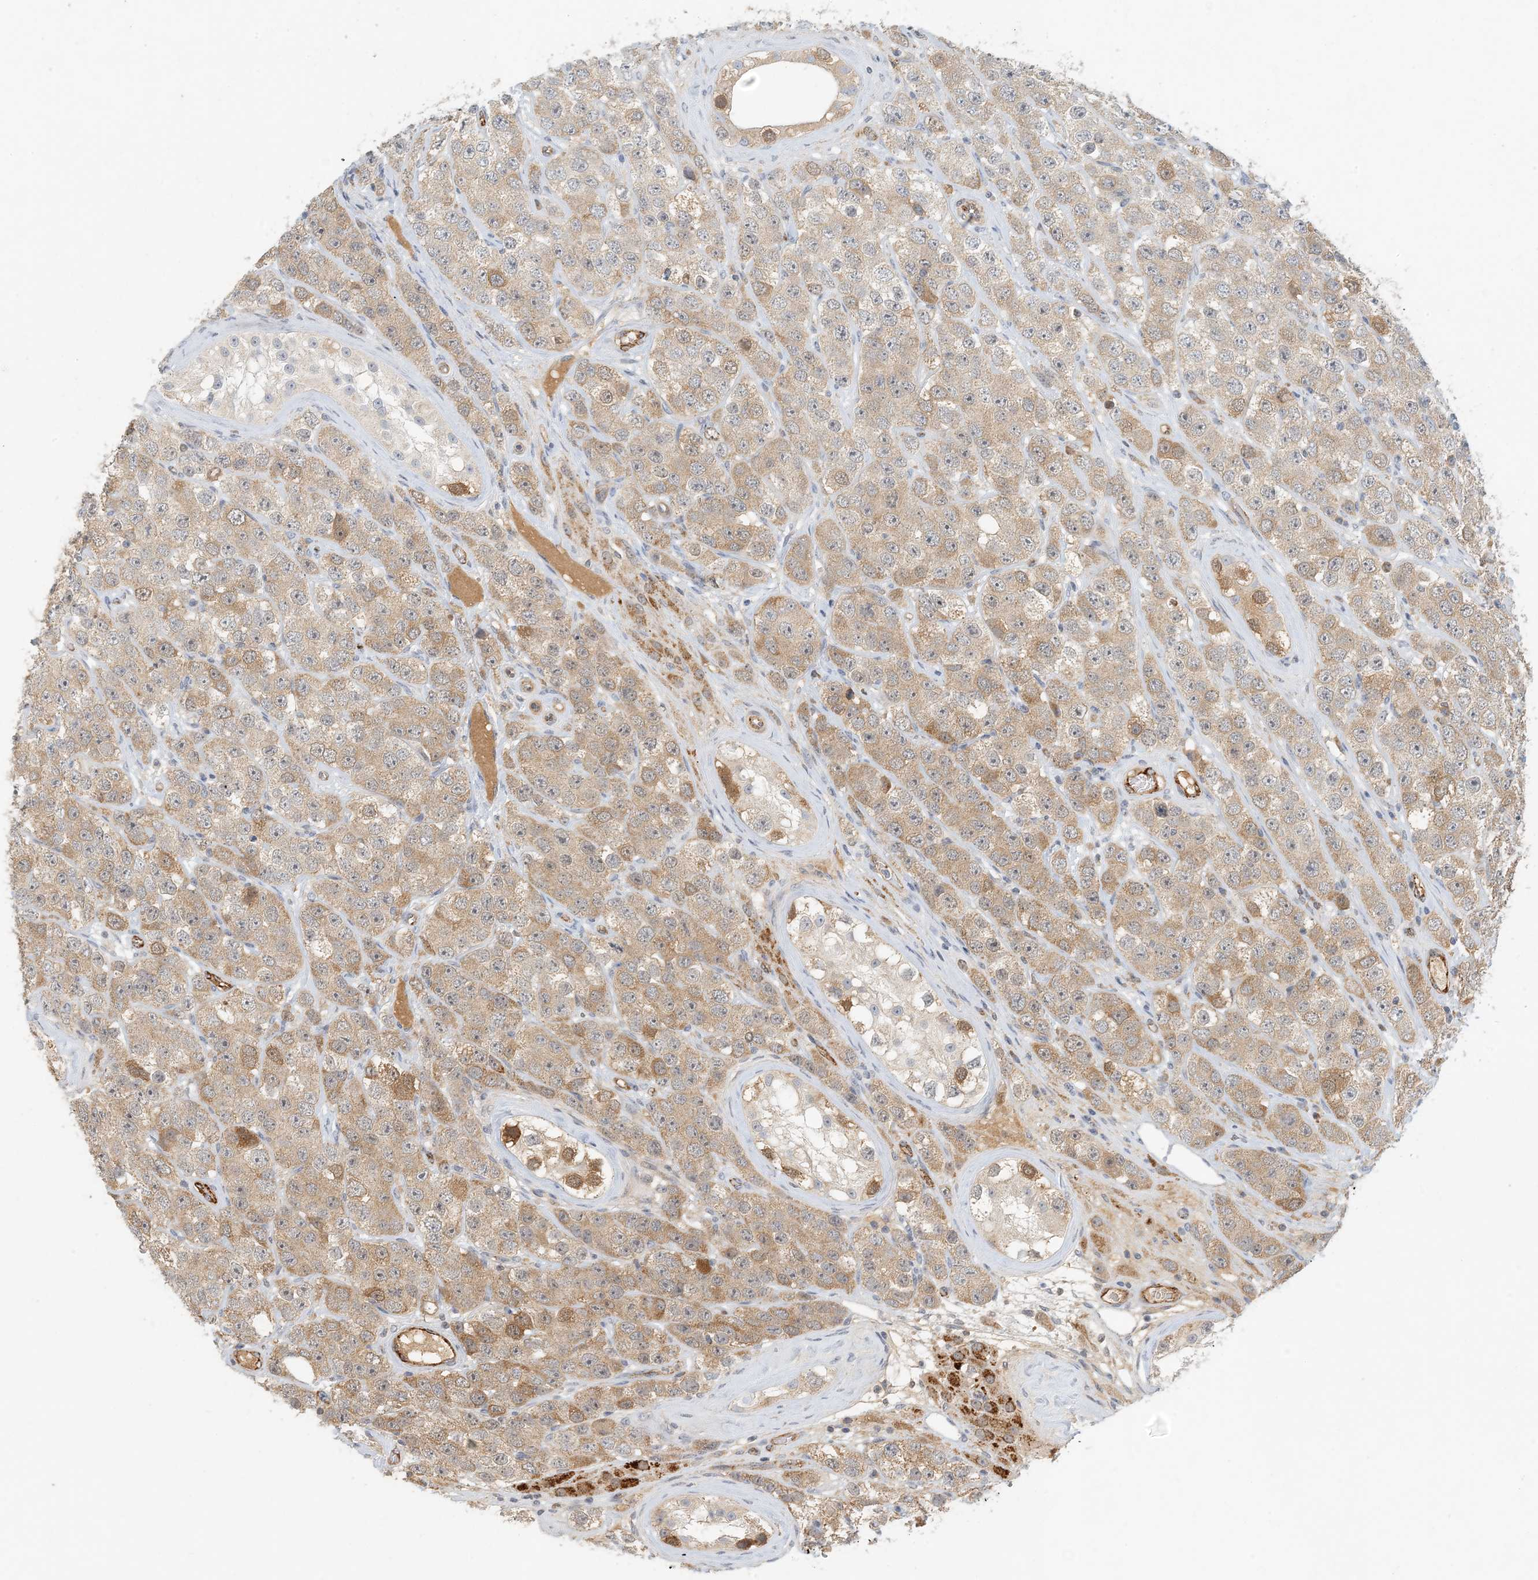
{"staining": {"intensity": "weak", "quantity": ">75%", "location": "cytoplasmic/membranous"}, "tissue": "testis cancer", "cell_type": "Tumor cells", "image_type": "cancer", "snomed": [{"axis": "morphology", "description": "Seminoma, NOS"}, {"axis": "topography", "description": "Testis"}], "caption": "An IHC histopathology image of neoplastic tissue is shown. Protein staining in brown shows weak cytoplasmic/membranous positivity in testis seminoma within tumor cells.", "gene": "ZBTB3", "patient": {"sex": "male", "age": 28}}